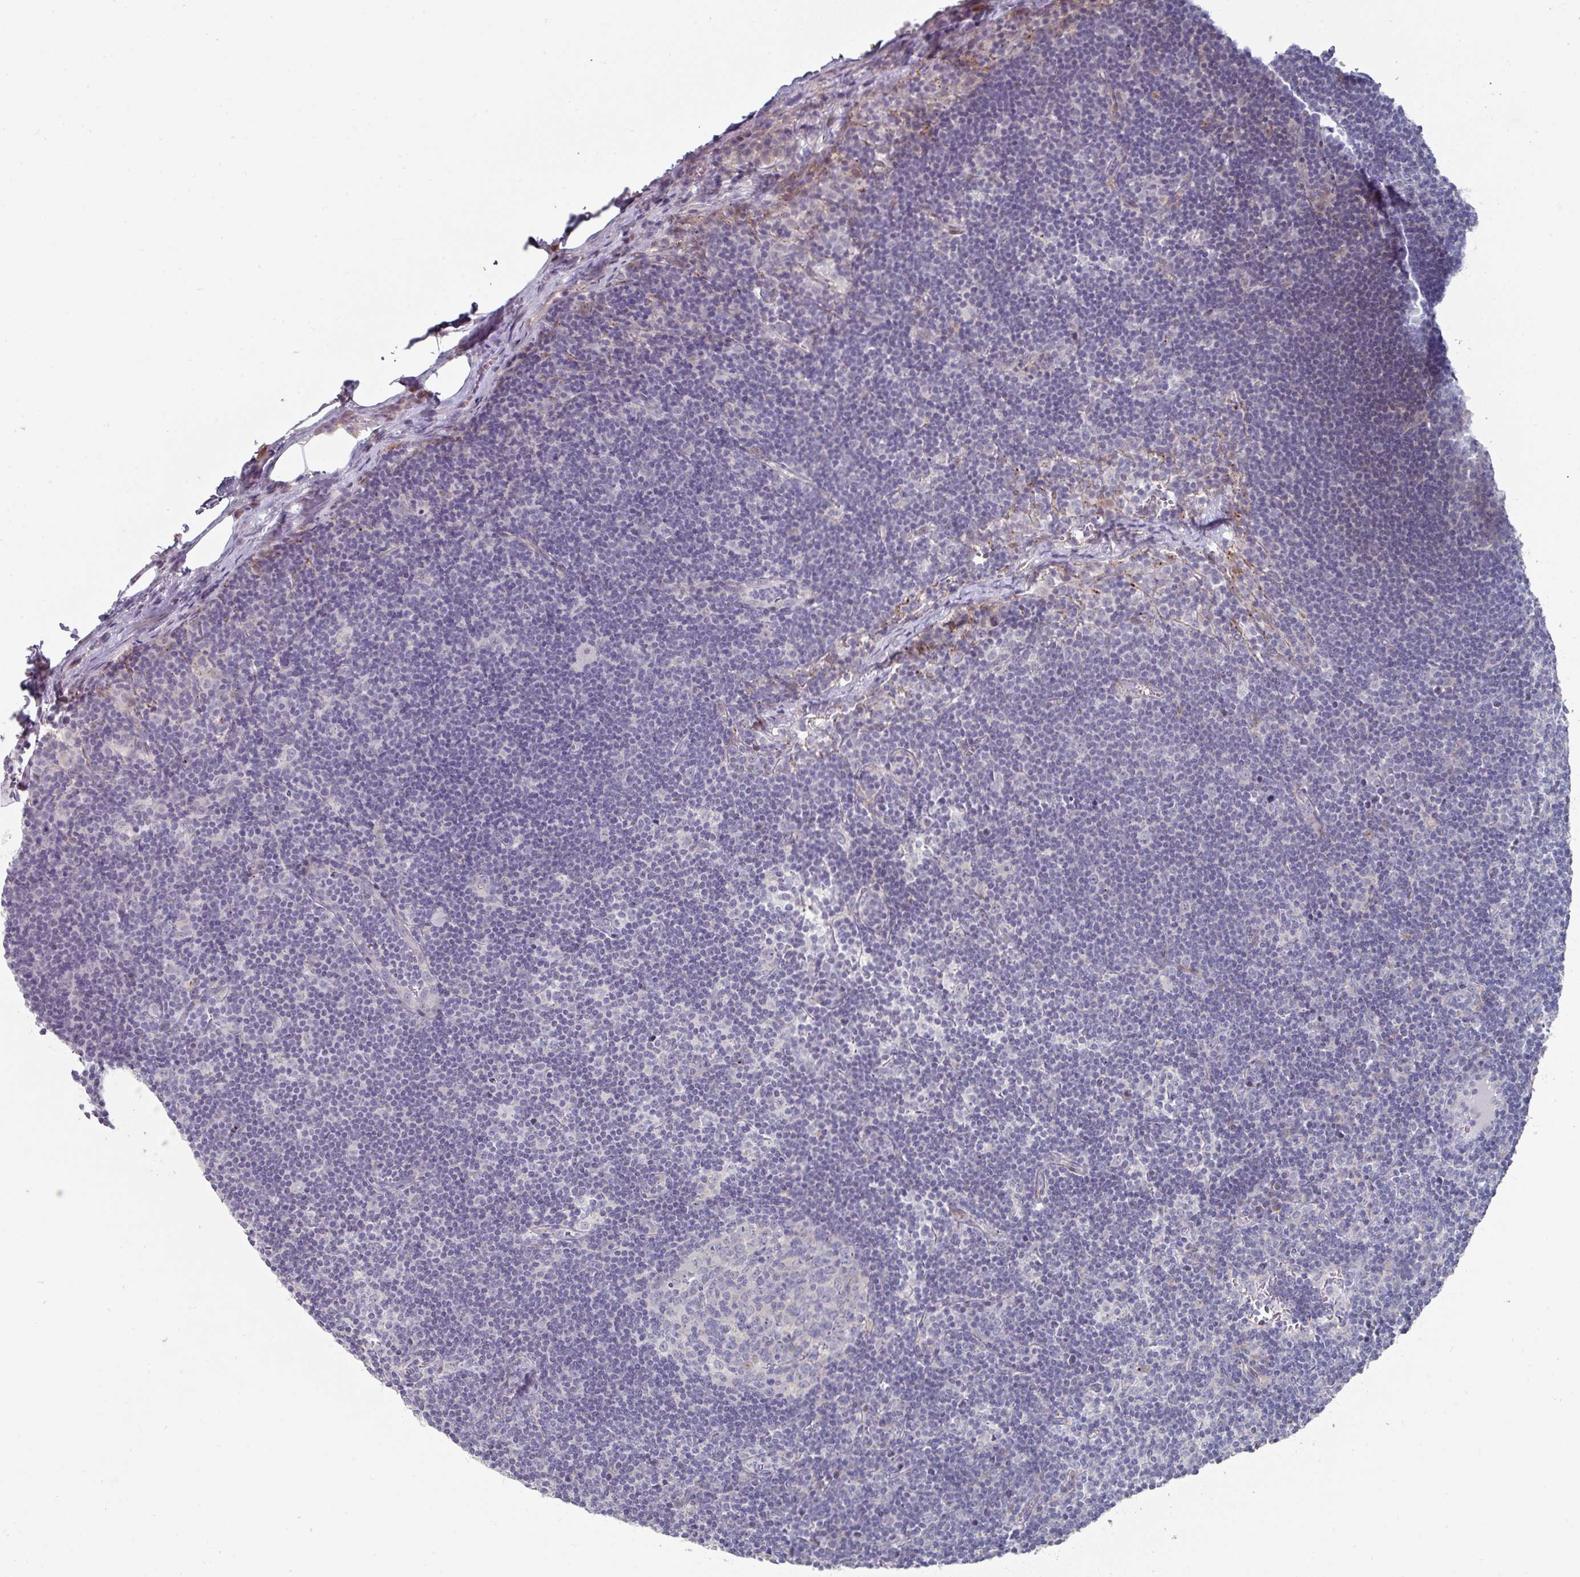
{"staining": {"intensity": "negative", "quantity": "none", "location": "none"}, "tissue": "lymph node", "cell_type": "Germinal center cells", "image_type": "normal", "snomed": [{"axis": "morphology", "description": "Normal tissue, NOS"}, {"axis": "topography", "description": "Lymph node"}], "caption": "Immunohistochemistry (IHC) micrograph of normal human lymph node stained for a protein (brown), which exhibits no positivity in germinal center cells.", "gene": "NT5C1A", "patient": {"sex": "female", "age": 29}}